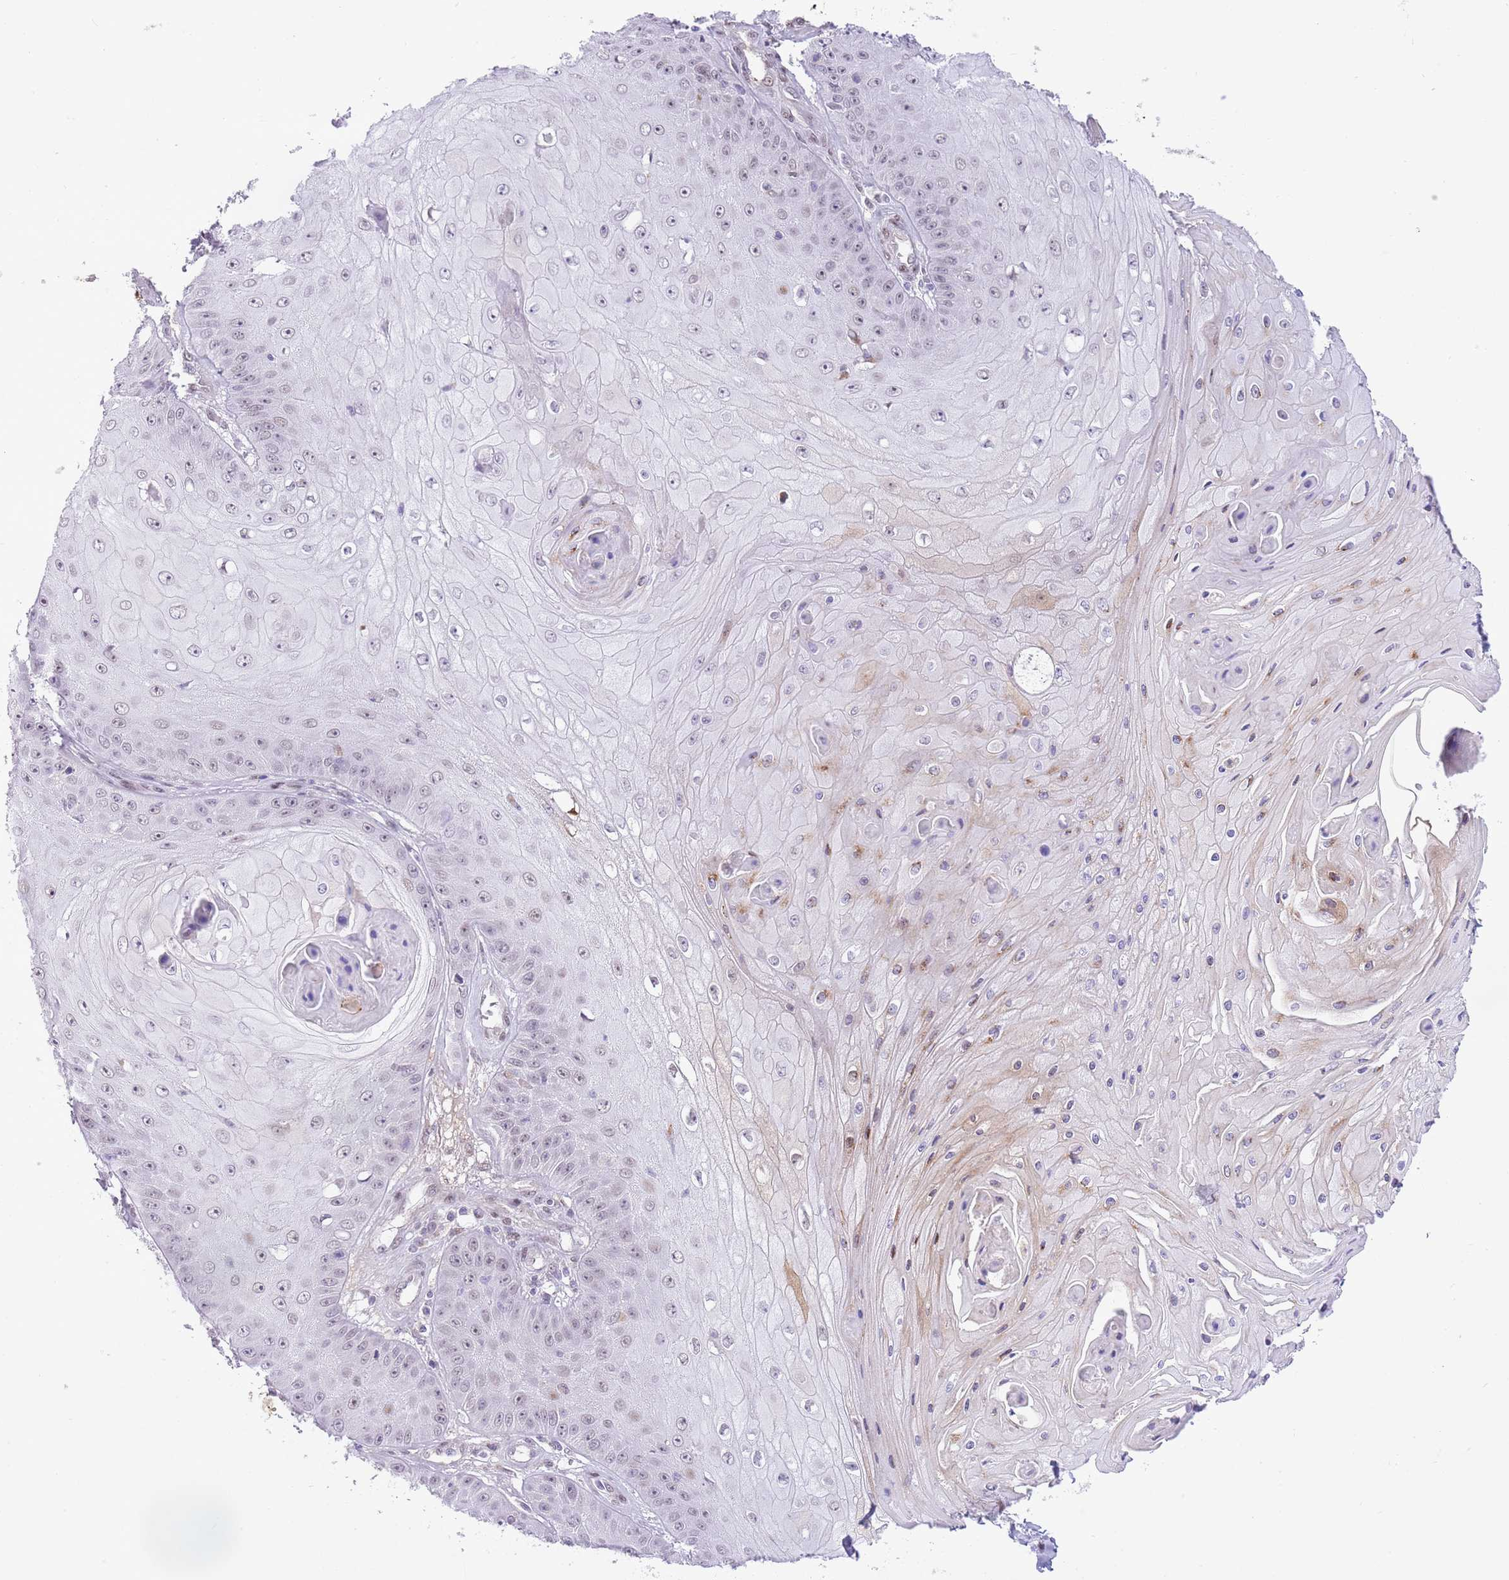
{"staining": {"intensity": "negative", "quantity": "none", "location": "none"}, "tissue": "skin cancer", "cell_type": "Tumor cells", "image_type": "cancer", "snomed": [{"axis": "morphology", "description": "Squamous cell carcinoma, NOS"}, {"axis": "topography", "description": "Skin"}], "caption": "Immunohistochemistry (IHC) image of human skin cancer stained for a protein (brown), which displays no expression in tumor cells.", "gene": "NACC2", "patient": {"sex": "male", "age": 70}}